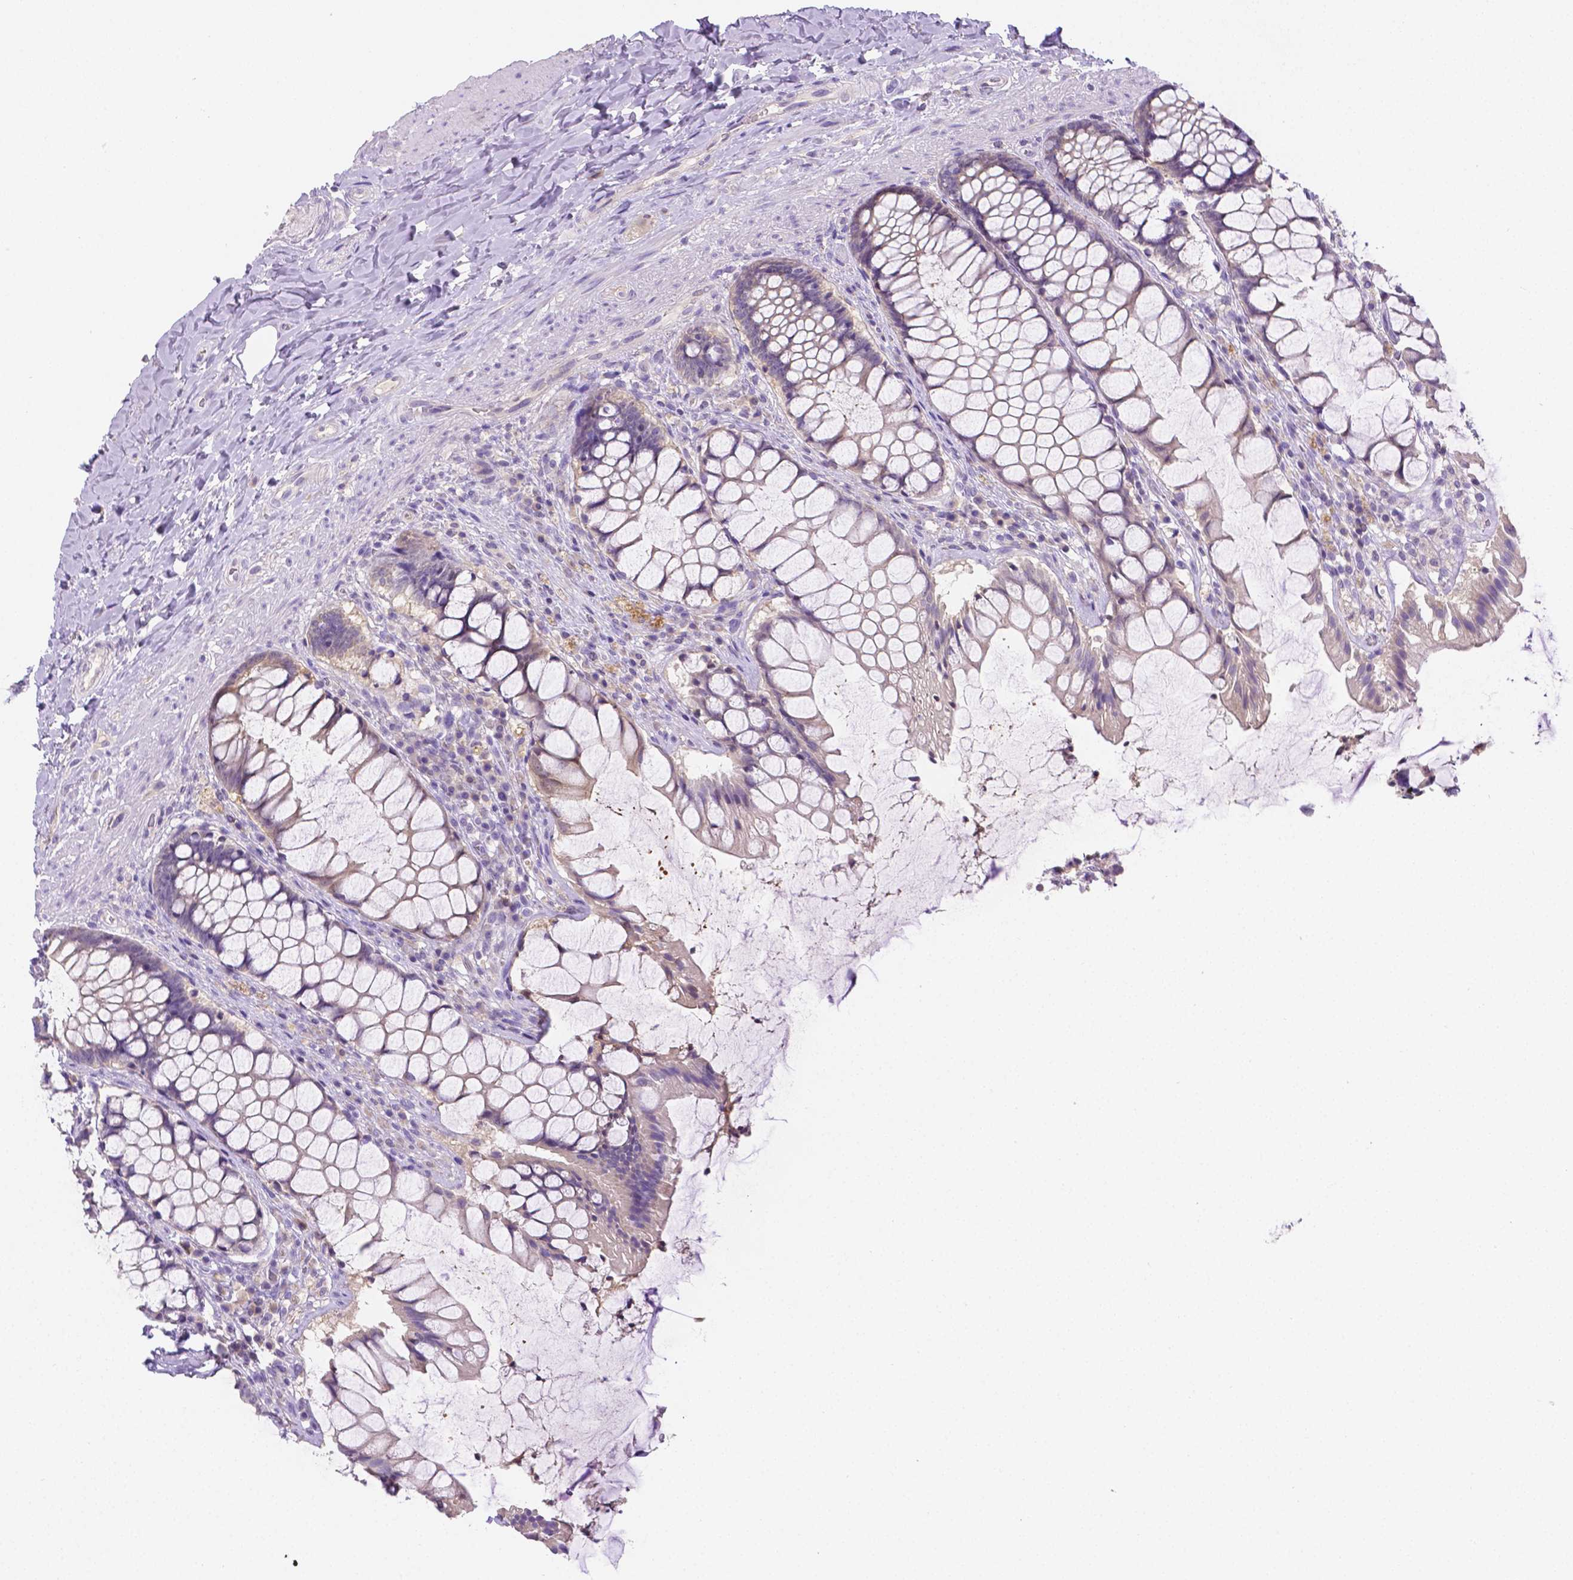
{"staining": {"intensity": "weak", "quantity": "<25%", "location": "cytoplasmic/membranous"}, "tissue": "rectum", "cell_type": "Glandular cells", "image_type": "normal", "snomed": [{"axis": "morphology", "description": "Normal tissue, NOS"}, {"axis": "topography", "description": "Rectum"}], "caption": "The image shows no significant positivity in glandular cells of rectum.", "gene": "NXPH2", "patient": {"sex": "female", "age": 58}}